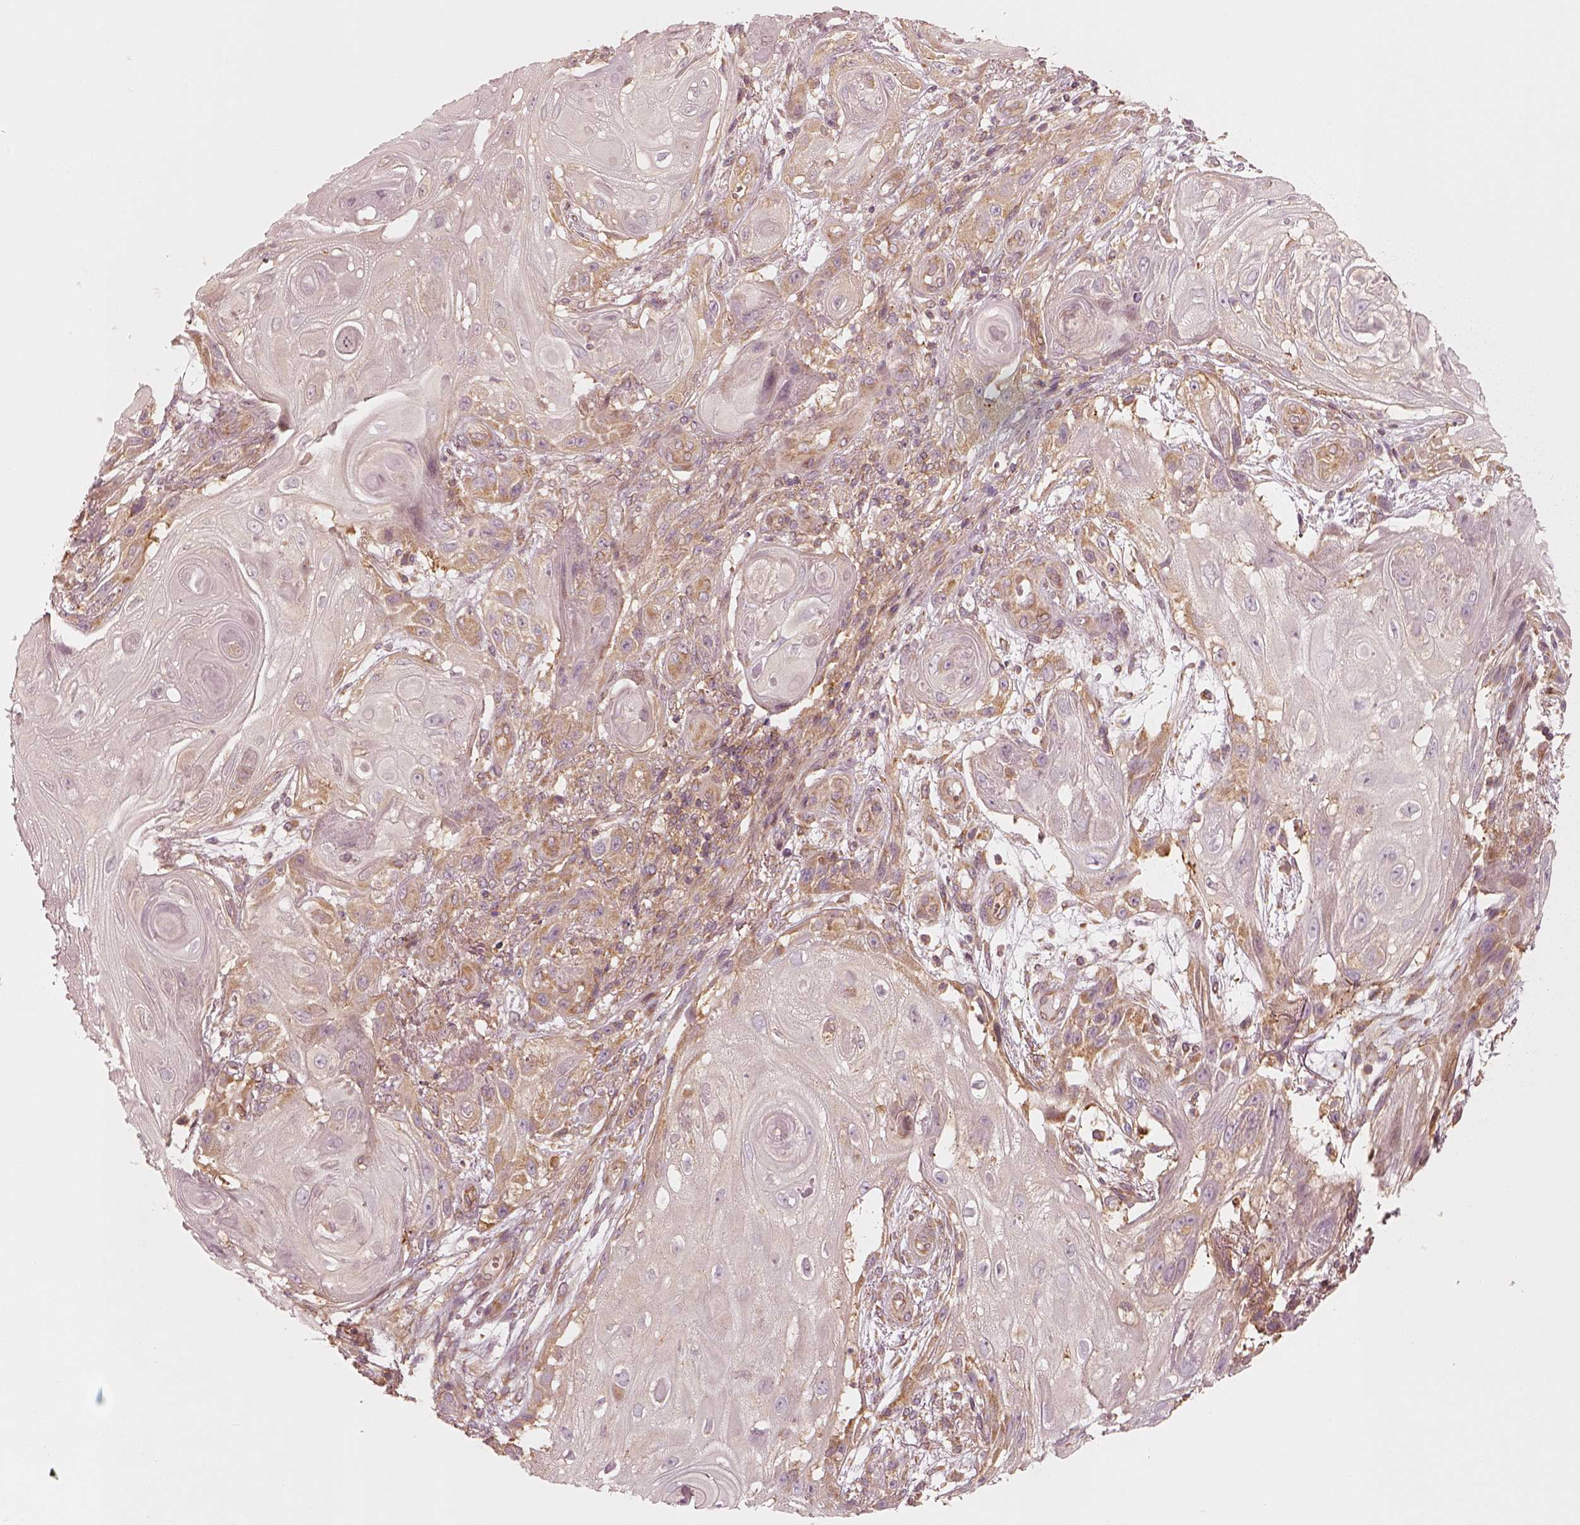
{"staining": {"intensity": "moderate", "quantity": "<25%", "location": "cytoplasmic/membranous"}, "tissue": "skin cancer", "cell_type": "Tumor cells", "image_type": "cancer", "snomed": [{"axis": "morphology", "description": "Squamous cell carcinoma, NOS"}, {"axis": "topography", "description": "Skin"}], "caption": "There is low levels of moderate cytoplasmic/membranous positivity in tumor cells of skin cancer (squamous cell carcinoma), as demonstrated by immunohistochemical staining (brown color).", "gene": "CNOT2", "patient": {"sex": "male", "age": 62}}